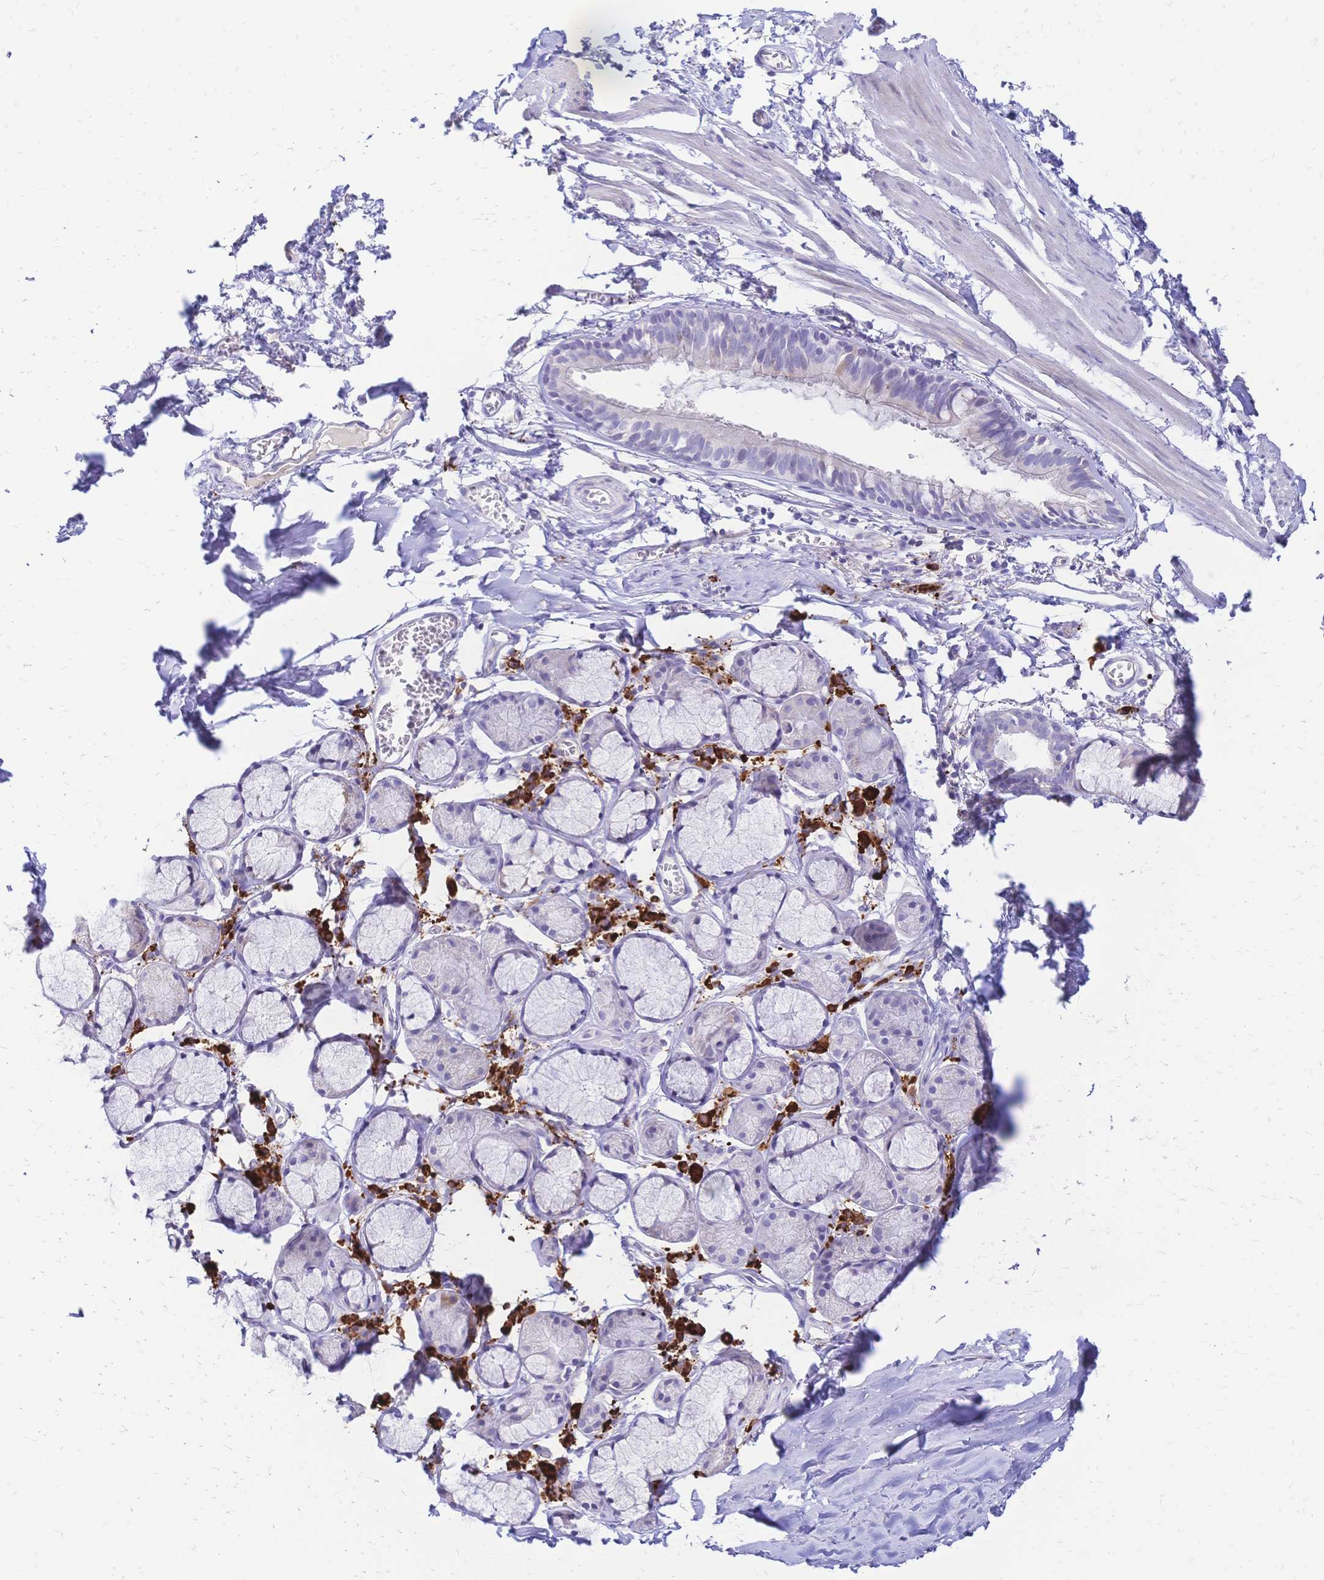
{"staining": {"intensity": "weak", "quantity": "<25%", "location": "cytoplasmic/membranous"}, "tissue": "bronchus", "cell_type": "Respiratory epithelial cells", "image_type": "normal", "snomed": [{"axis": "morphology", "description": "Normal tissue, NOS"}, {"axis": "topography", "description": "Cartilage tissue"}, {"axis": "topography", "description": "Bronchus"}, {"axis": "topography", "description": "Peripheral nerve tissue"}], "caption": "This is a photomicrograph of immunohistochemistry staining of normal bronchus, which shows no positivity in respiratory epithelial cells.", "gene": "IL2RA", "patient": {"sex": "female", "age": 59}}